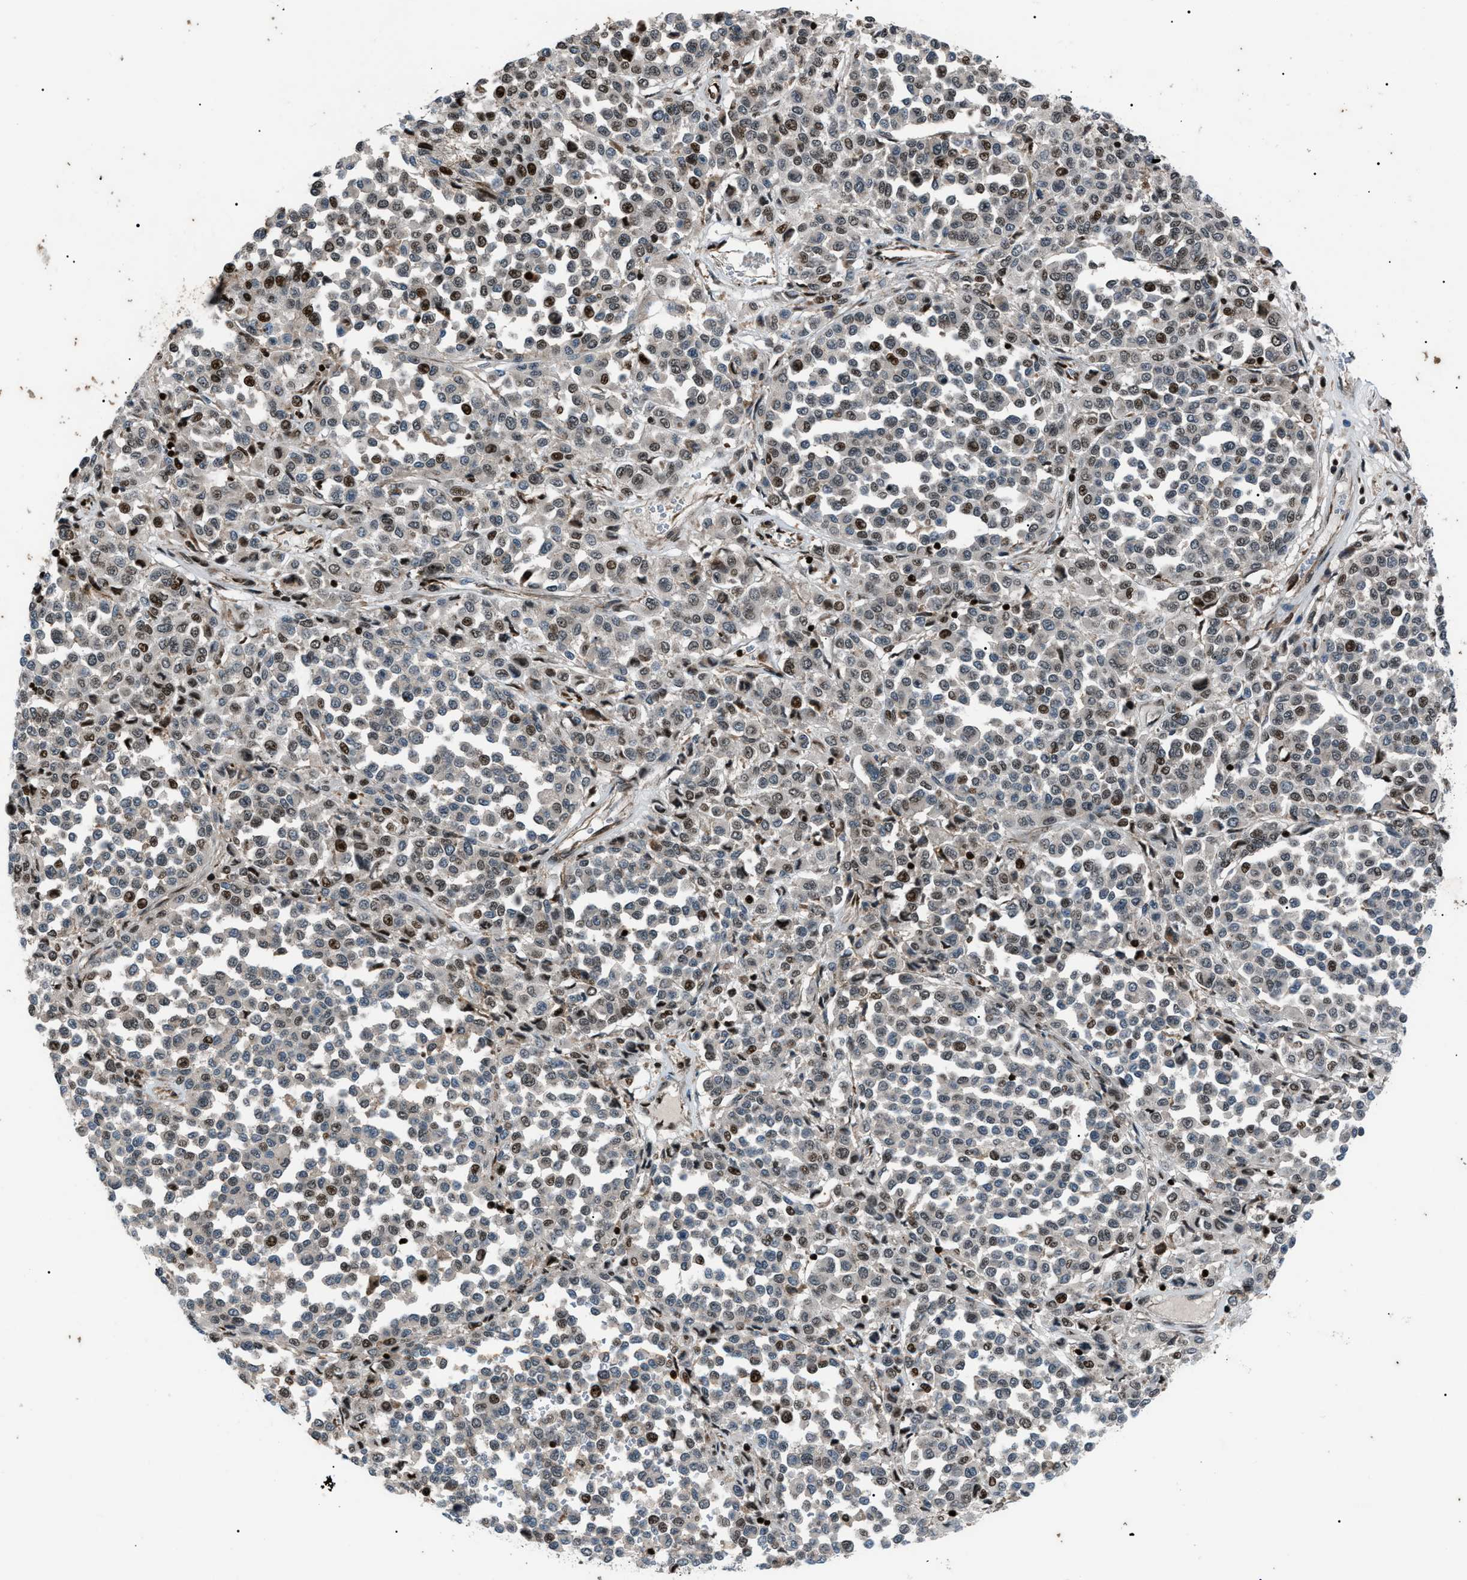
{"staining": {"intensity": "moderate", "quantity": "25%-75%", "location": "nuclear"}, "tissue": "melanoma", "cell_type": "Tumor cells", "image_type": "cancer", "snomed": [{"axis": "morphology", "description": "Malignant melanoma, Metastatic site"}, {"axis": "topography", "description": "Pancreas"}], "caption": "Immunohistochemistry (IHC) histopathology image of neoplastic tissue: human melanoma stained using immunohistochemistry displays medium levels of moderate protein expression localized specifically in the nuclear of tumor cells, appearing as a nuclear brown color.", "gene": "PRKX", "patient": {"sex": "female", "age": 30}}